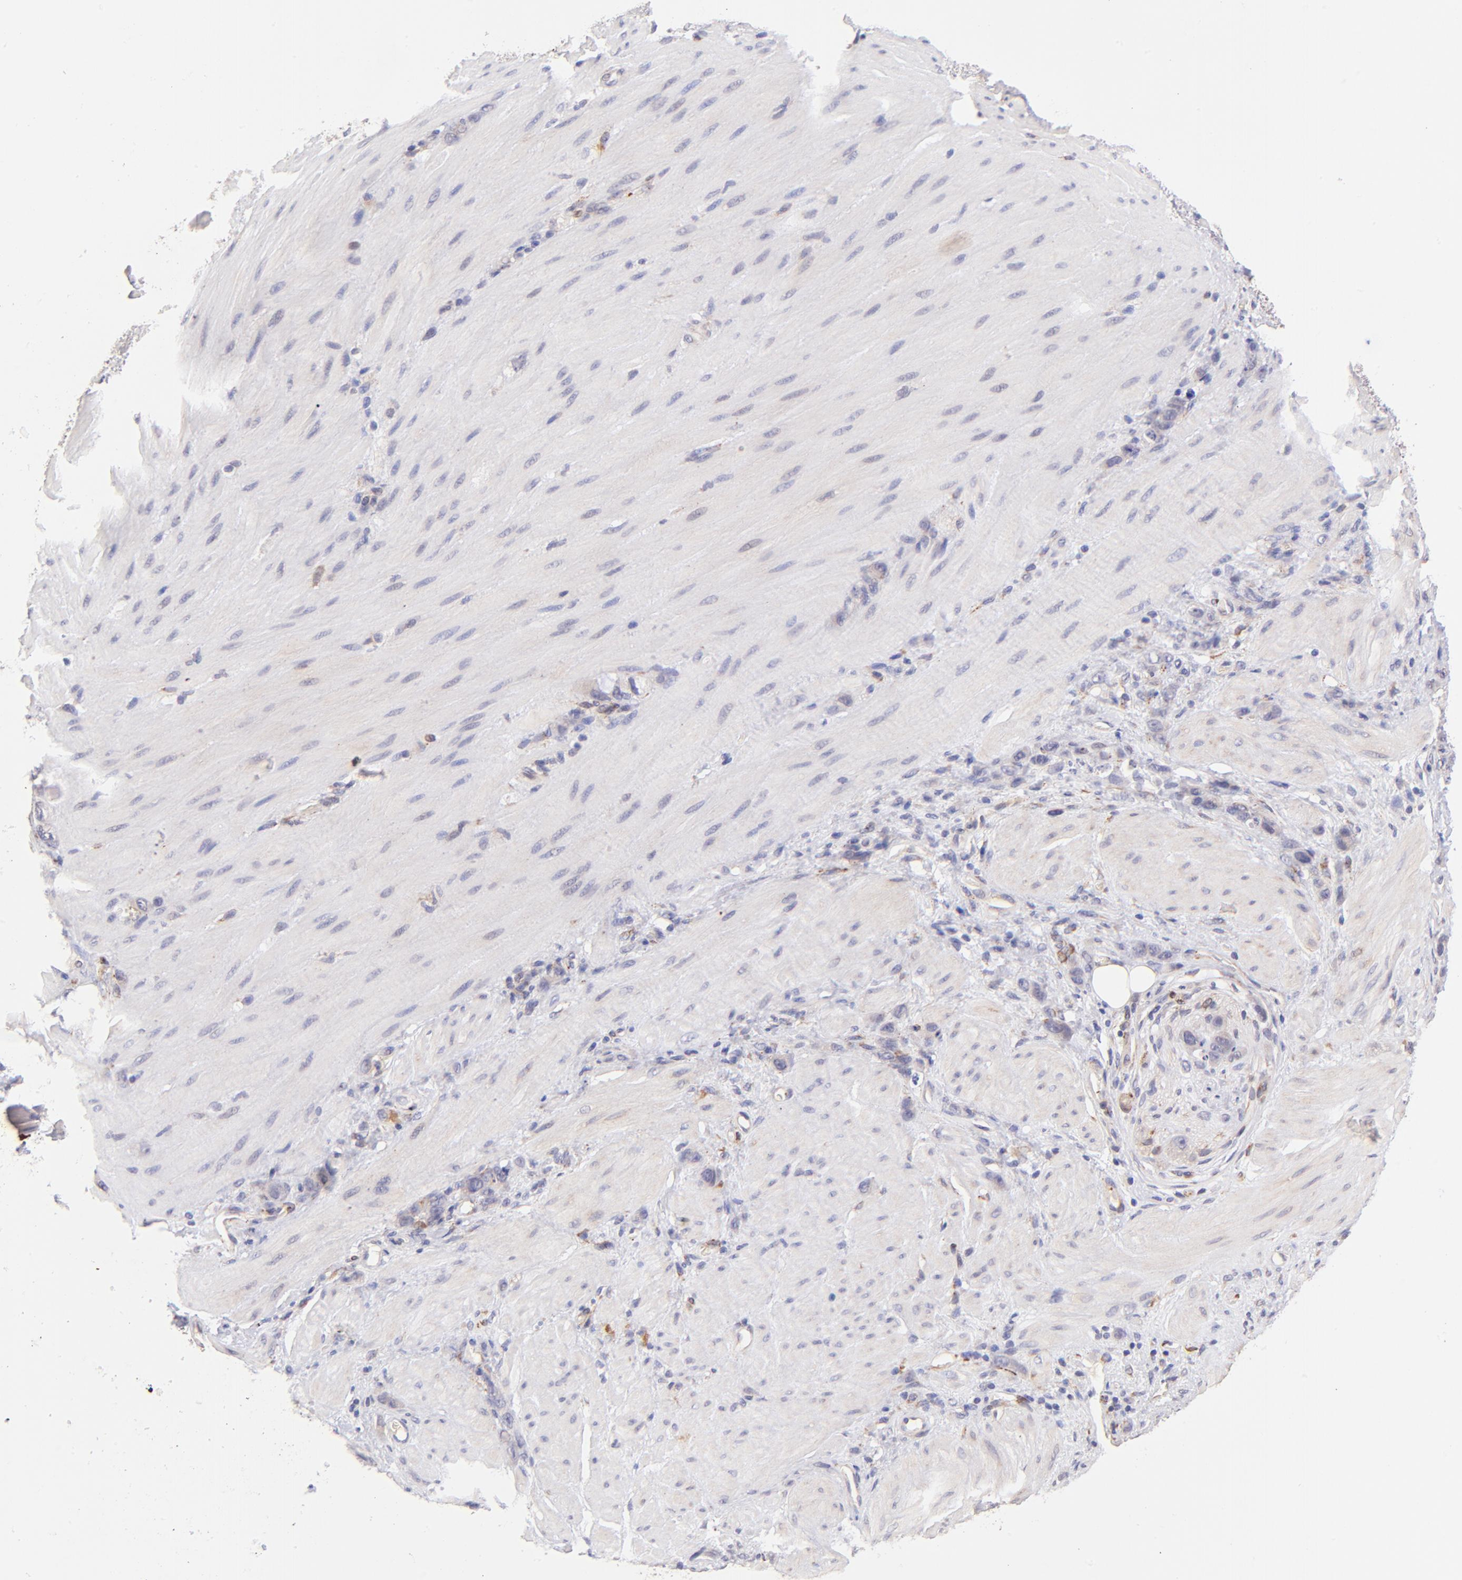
{"staining": {"intensity": "negative", "quantity": "none", "location": "none"}, "tissue": "stomach cancer", "cell_type": "Tumor cells", "image_type": "cancer", "snomed": [{"axis": "morphology", "description": "Normal tissue, NOS"}, {"axis": "morphology", "description": "Adenocarcinoma, NOS"}, {"axis": "topography", "description": "Stomach"}], "caption": "Immunohistochemical staining of stomach cancer shows no significant expression in tumor cells. (DAB immunohistochemistry visualized using brightfield microscopy, high magnification).", "gene": "SPARC", "patient": {"sex": "male", "age": 82}}